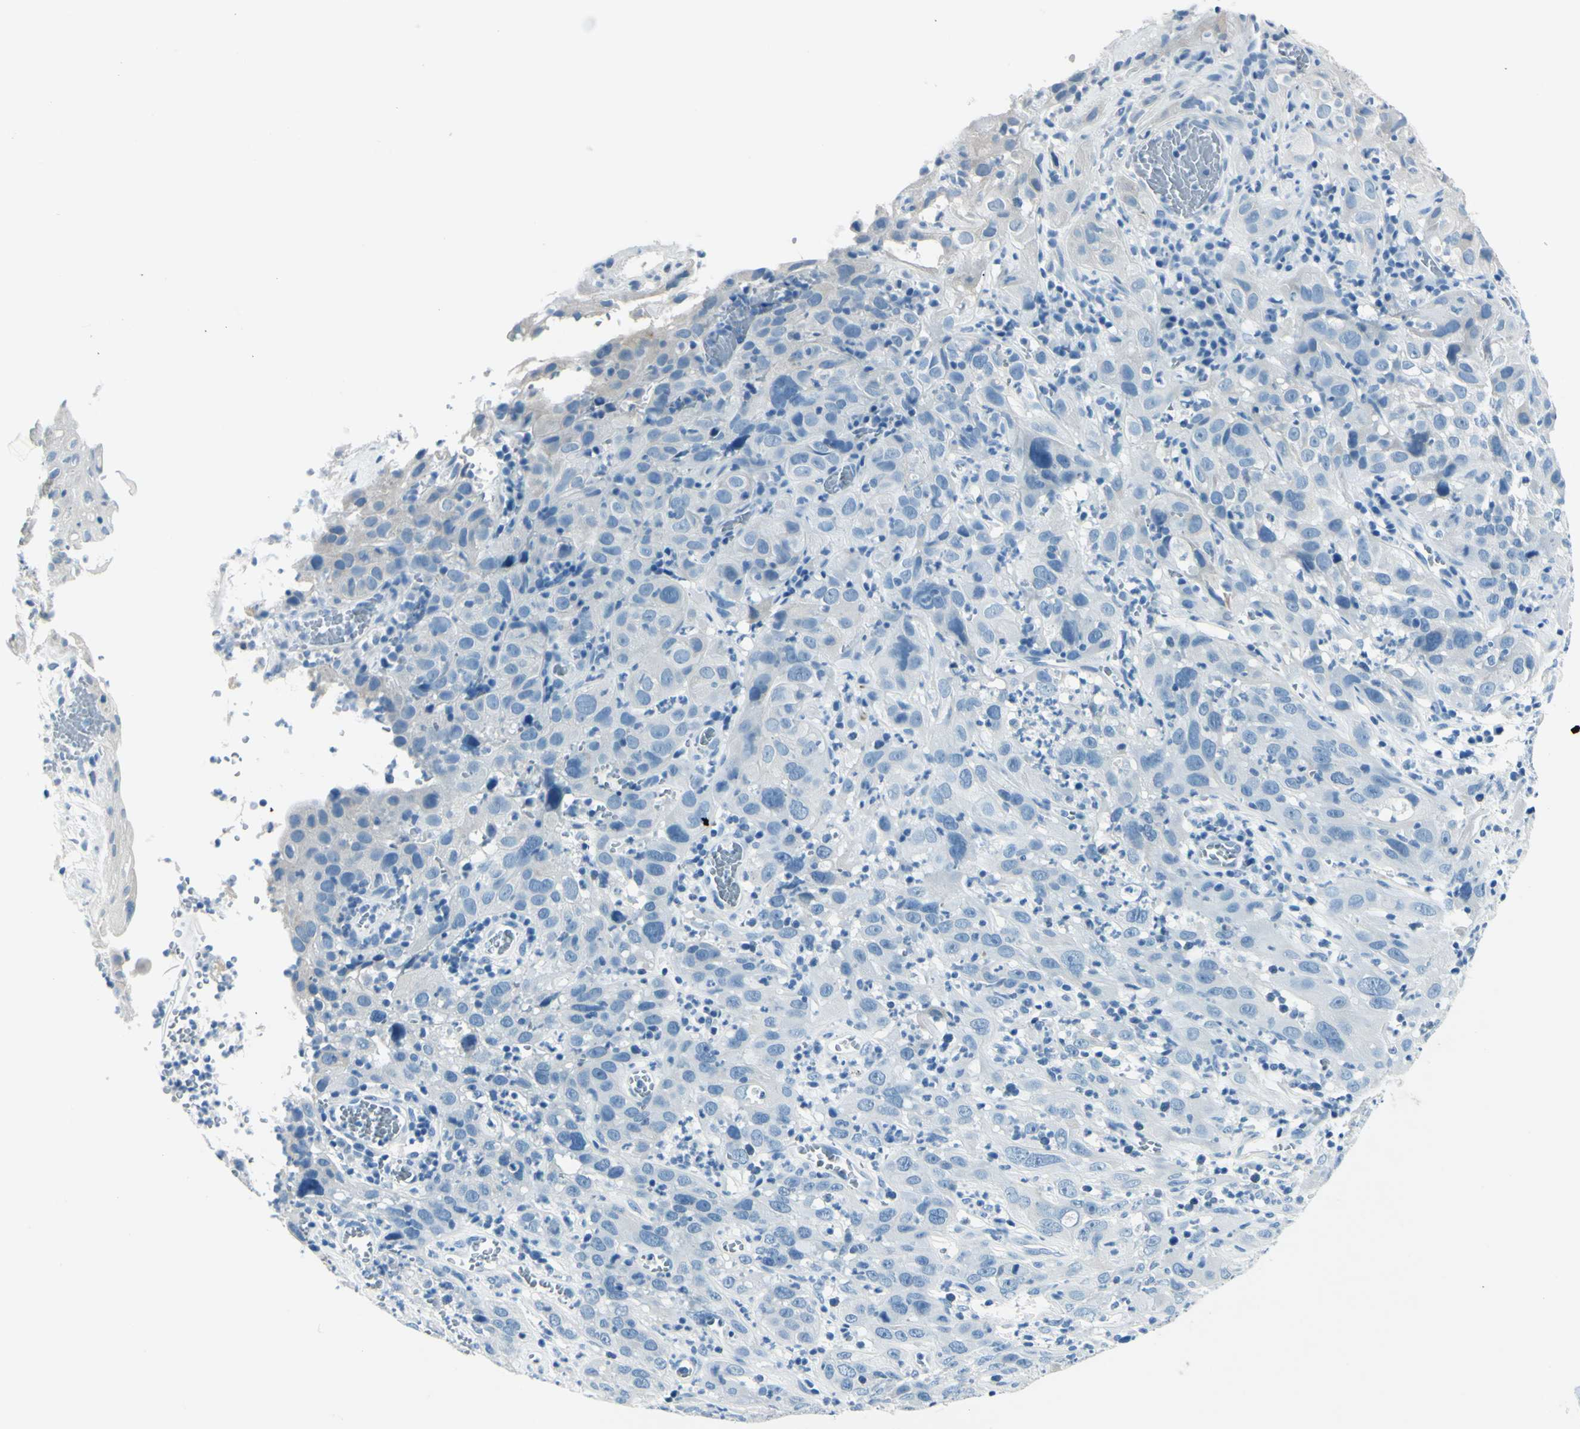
{"staining": {"intensity": "negative", "quantity": "none", "location": "none"}, "tissue": "cervical cancer", "cell_type": "Tumor cells", "image_type": "cancer", "snomed": [{"axis": "morphology", "description": "Squamous cell carcinoma, NOS"}, {"axis": "topography", "description": "Cervix"}], "caption": "This is an immunohistochemistry (IHC) histopathology image of human squamous cell carcinoma (cervical). There is no staining in tumor cells.", "gene": "CDH15", "patient": {"sex": "female", "age": 32}}